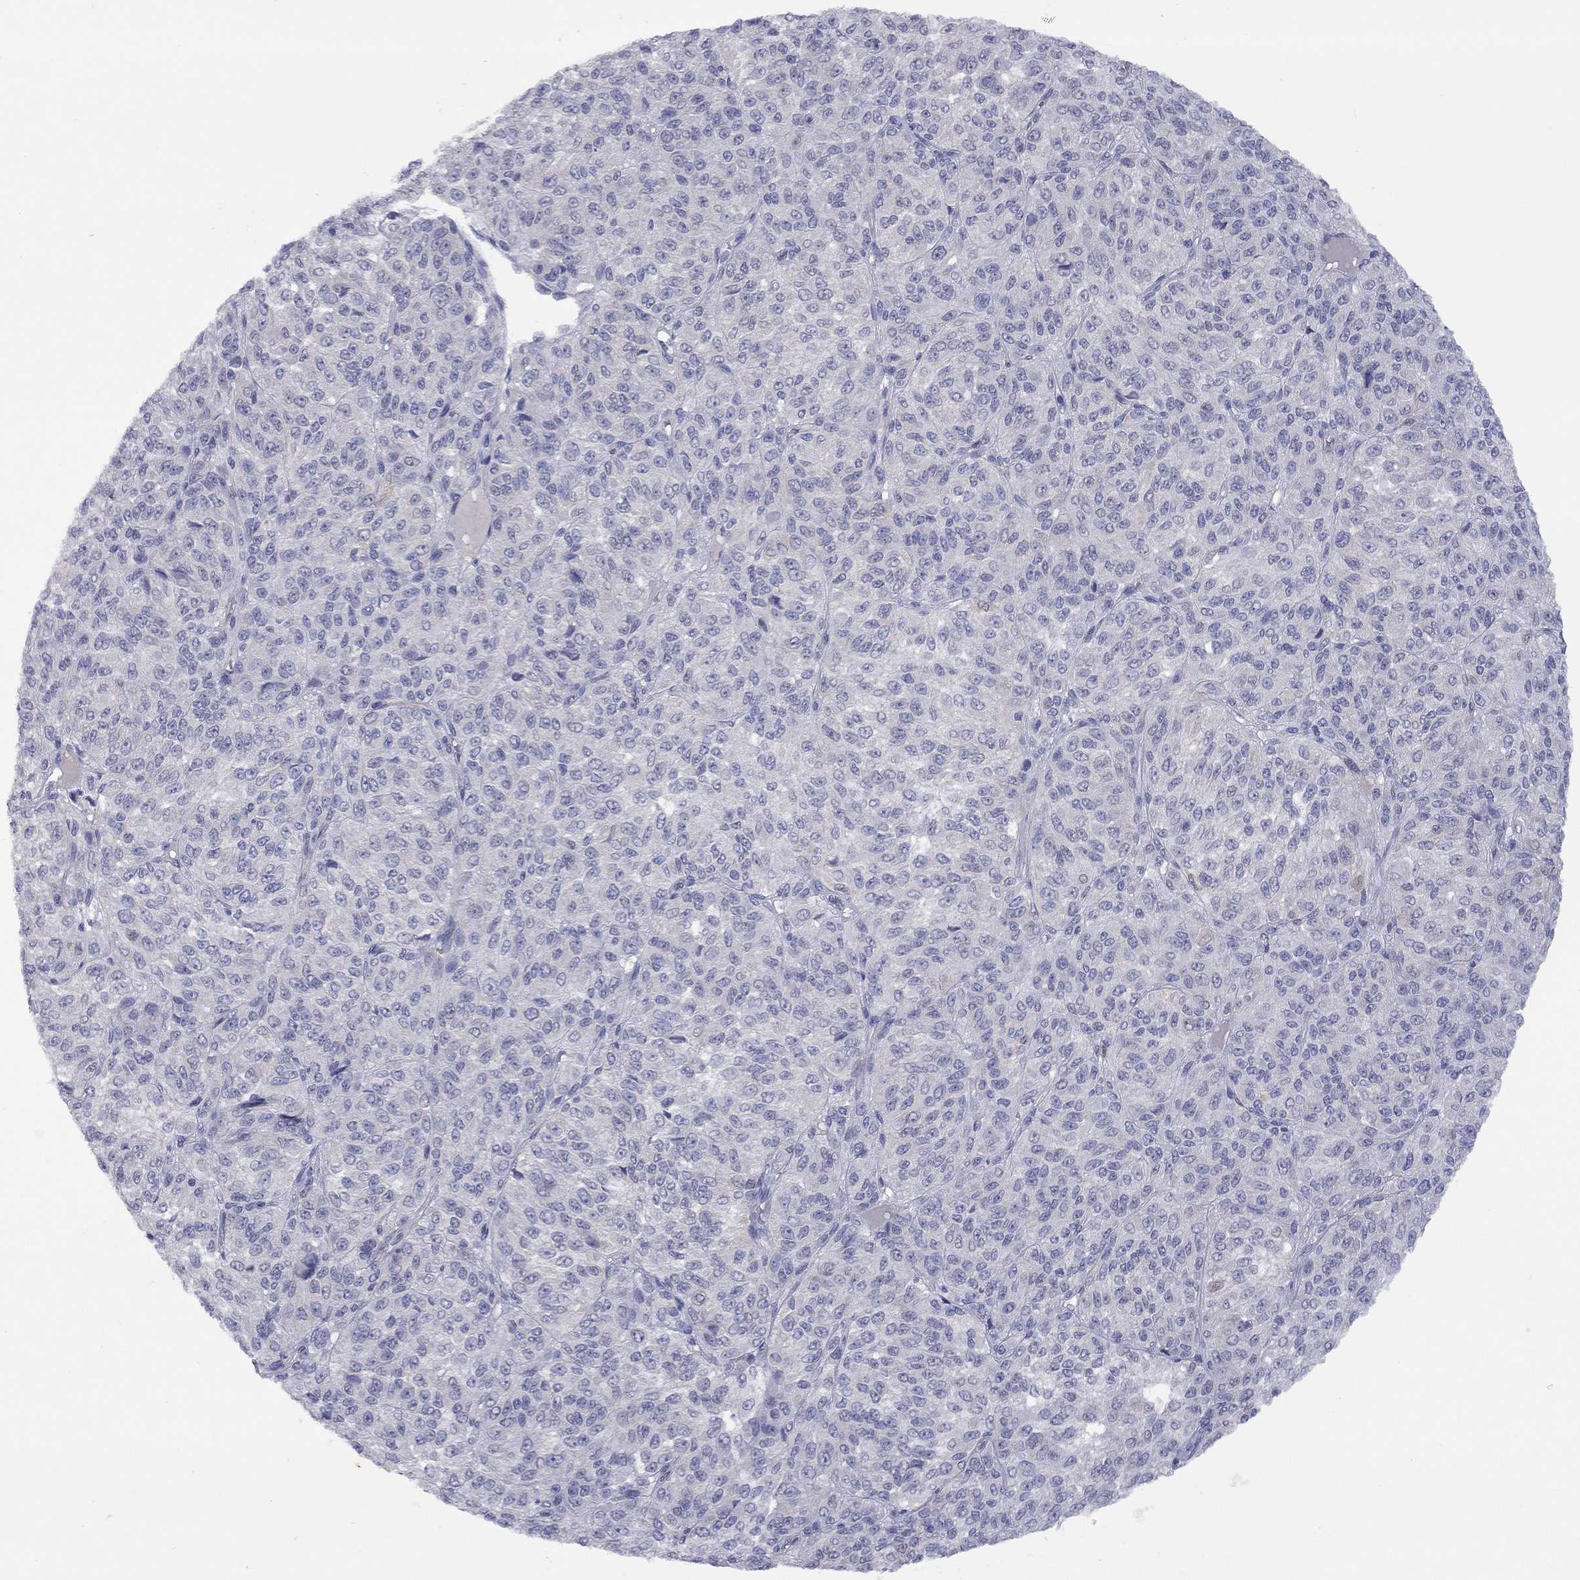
{"staining": {"intensity": "negative", "quantity": "none", "location": "none"}, "tissue": "melanoma", "cell_type": "Tumor cells", "image_type": "cancer", "snomed": [{"axis": "morphology", "description": "Malignant melanoma, Metastatic site"}, {"axis": "topography", "description": "Brain"}], "caption": "IHC histopathology image of malignant melanoma (metastatic site) stained for a protein (brown), which demonstrates no staining in tumor cells. (DAB IHC with hematoxylin counter stain).", "gene": "CTNNBIP1", "patient": {"sex": "female", "age": 56}}